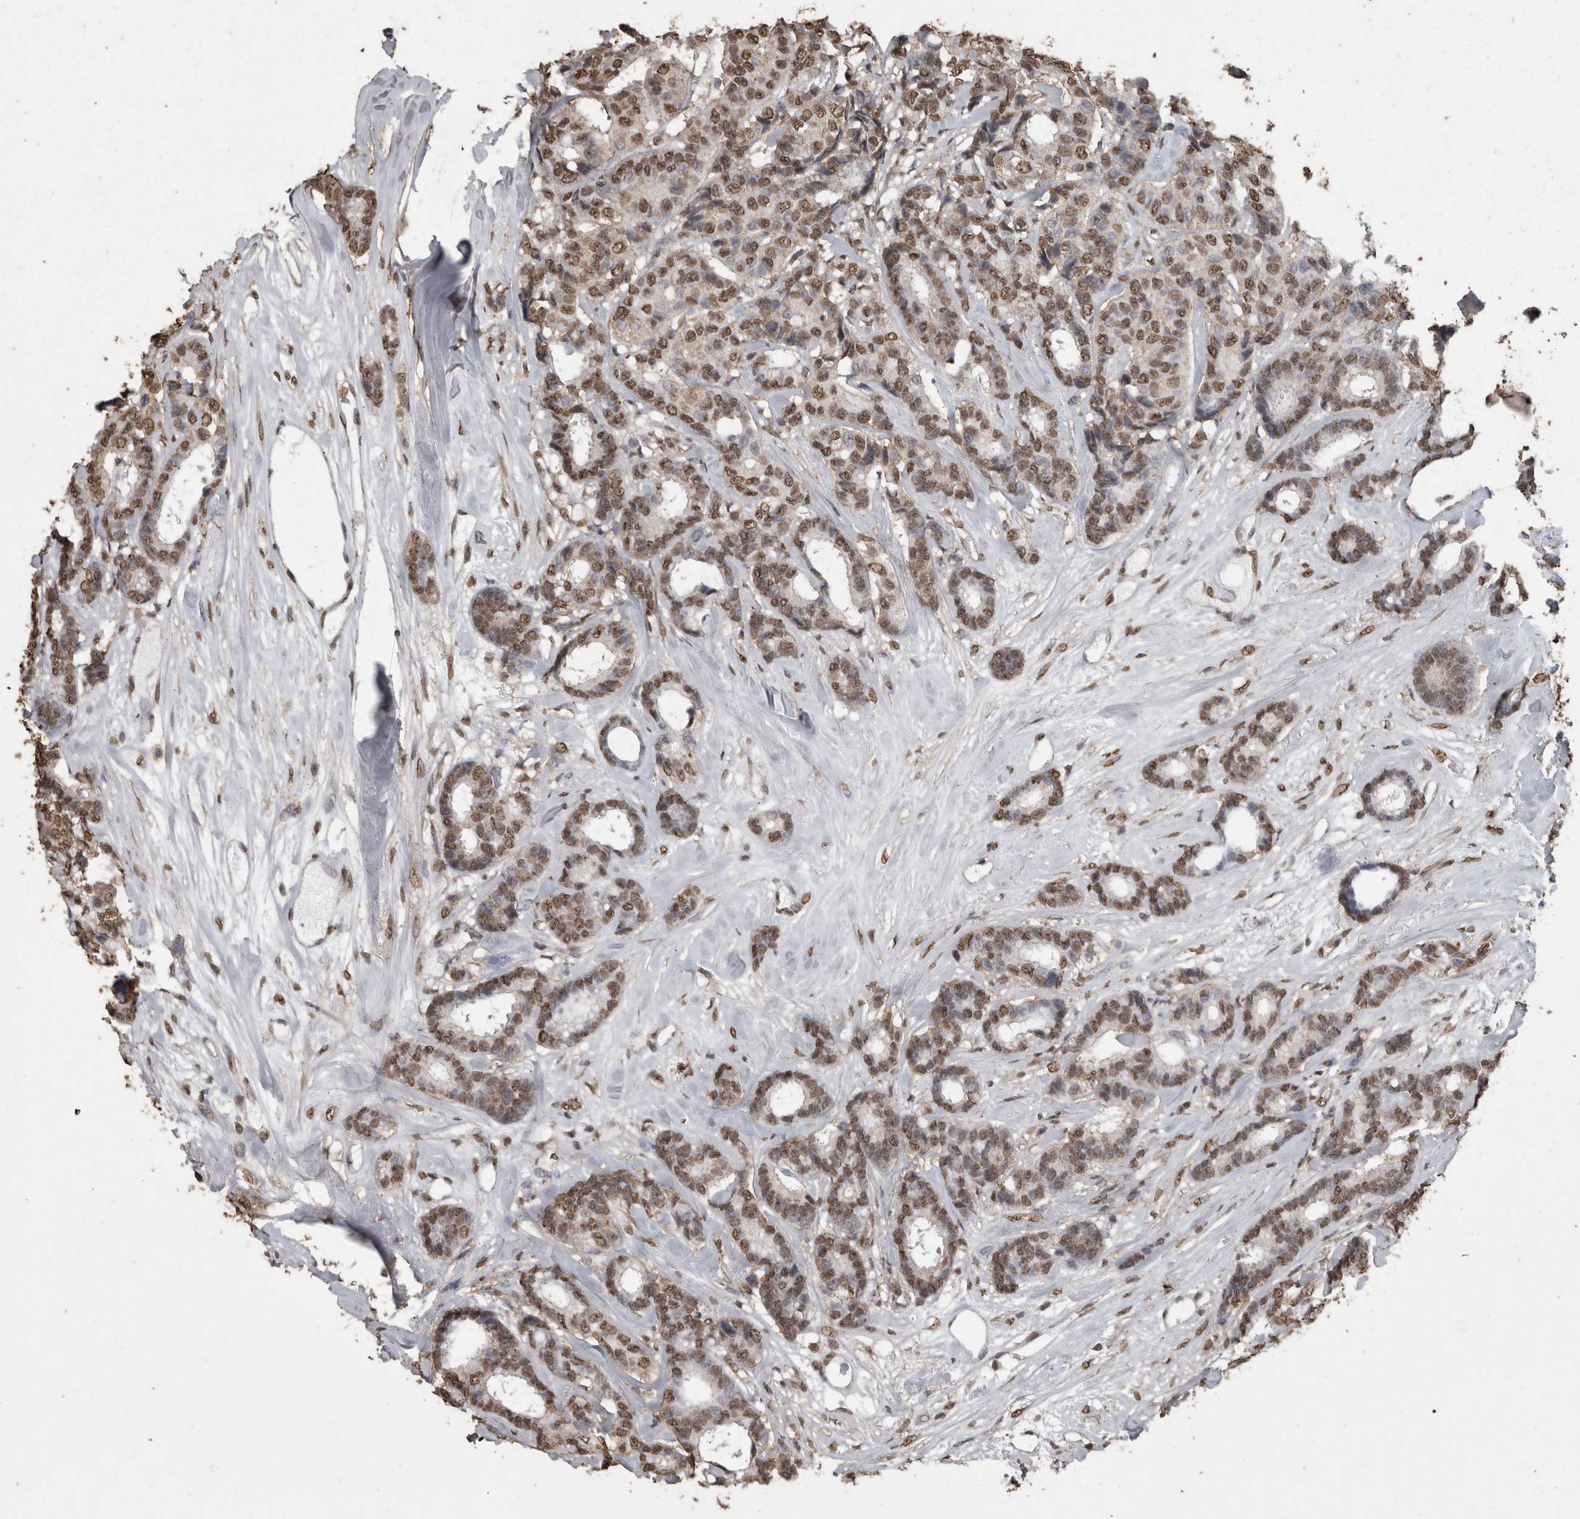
{"staining": {"intensity": "moderate", "quantity": ">75%", "location": "nuclear"}, "tissue": "breast cancer", "cell_type": "Tumor cells", "image_type": "cancer", "snomed": [{"axis": "morphology", "description": "Duct carcinoma"}, {"axis": "topography", "description": "Breast"}], "caption": "Protein staining shows moderate nuclear staining in approximately >75% of tumor cells in breast cancer. (Stains: DAB in brown, nuclei in blue, Microscopy: brightfield microscopy at high magnification).", "gene": "SMAD7", "patient": {"sex": "female", "age": 87}}